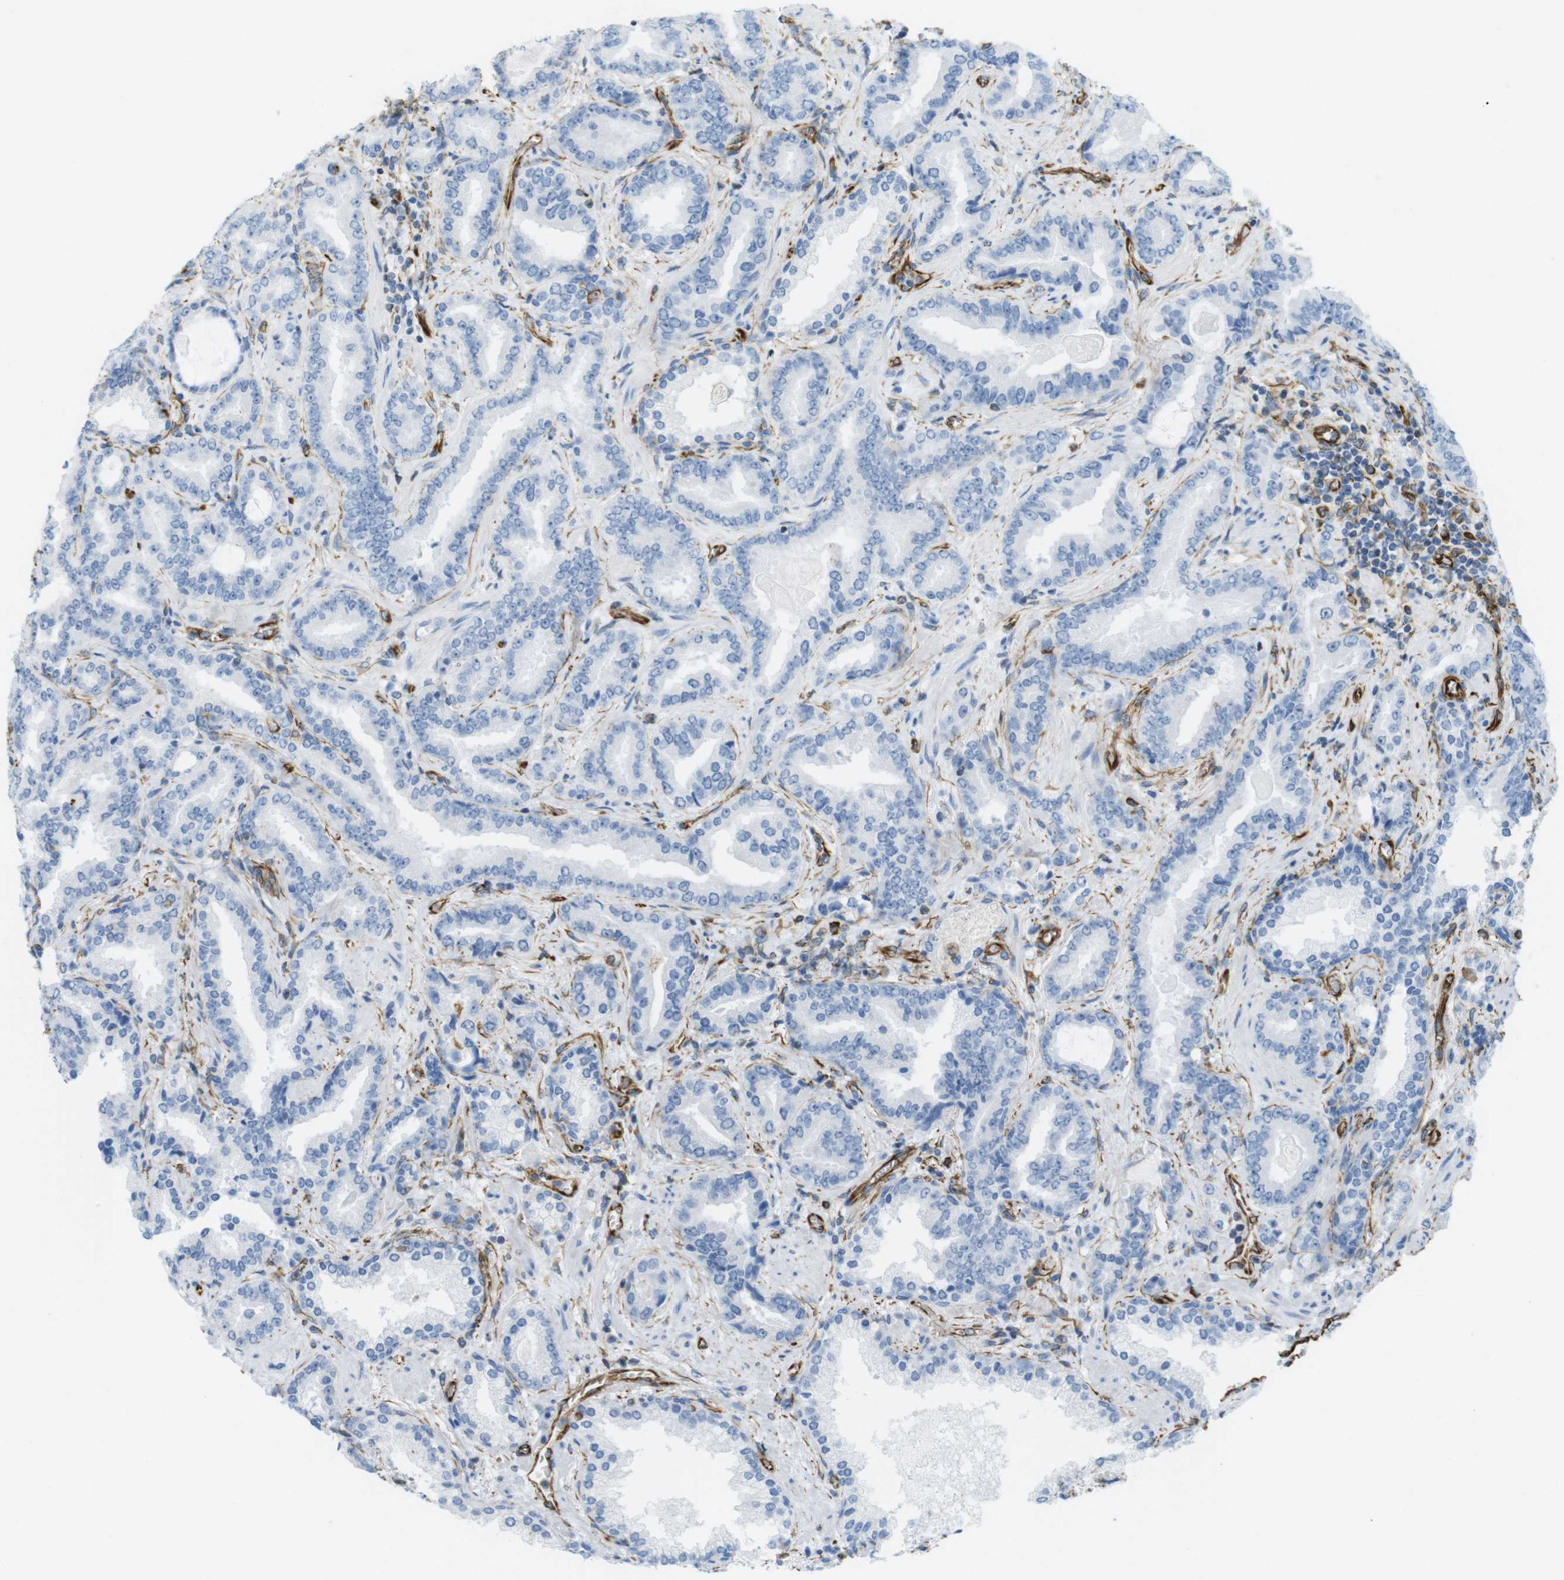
{"staining": {"intensity": "negative", "quantity": "none", "location": "none"}, "tissue": "prostate cancer", "cell_type": "Tumor cells", "image_type": "cancer", "snomed": [{"axis": "morphology", "description": "Adenocarcinoma, Low grade"}, {"axis": "topography", "description": "Prostate"}], "caption": "Immunohistochemistry (IHC) histopathology image of neoplastic tissue: prostate cancer stained with DAB exhibits no significant protein staining in tumor cells.", "gene": "MS4A10", "patient": {"sex": "male", "age": 60}}